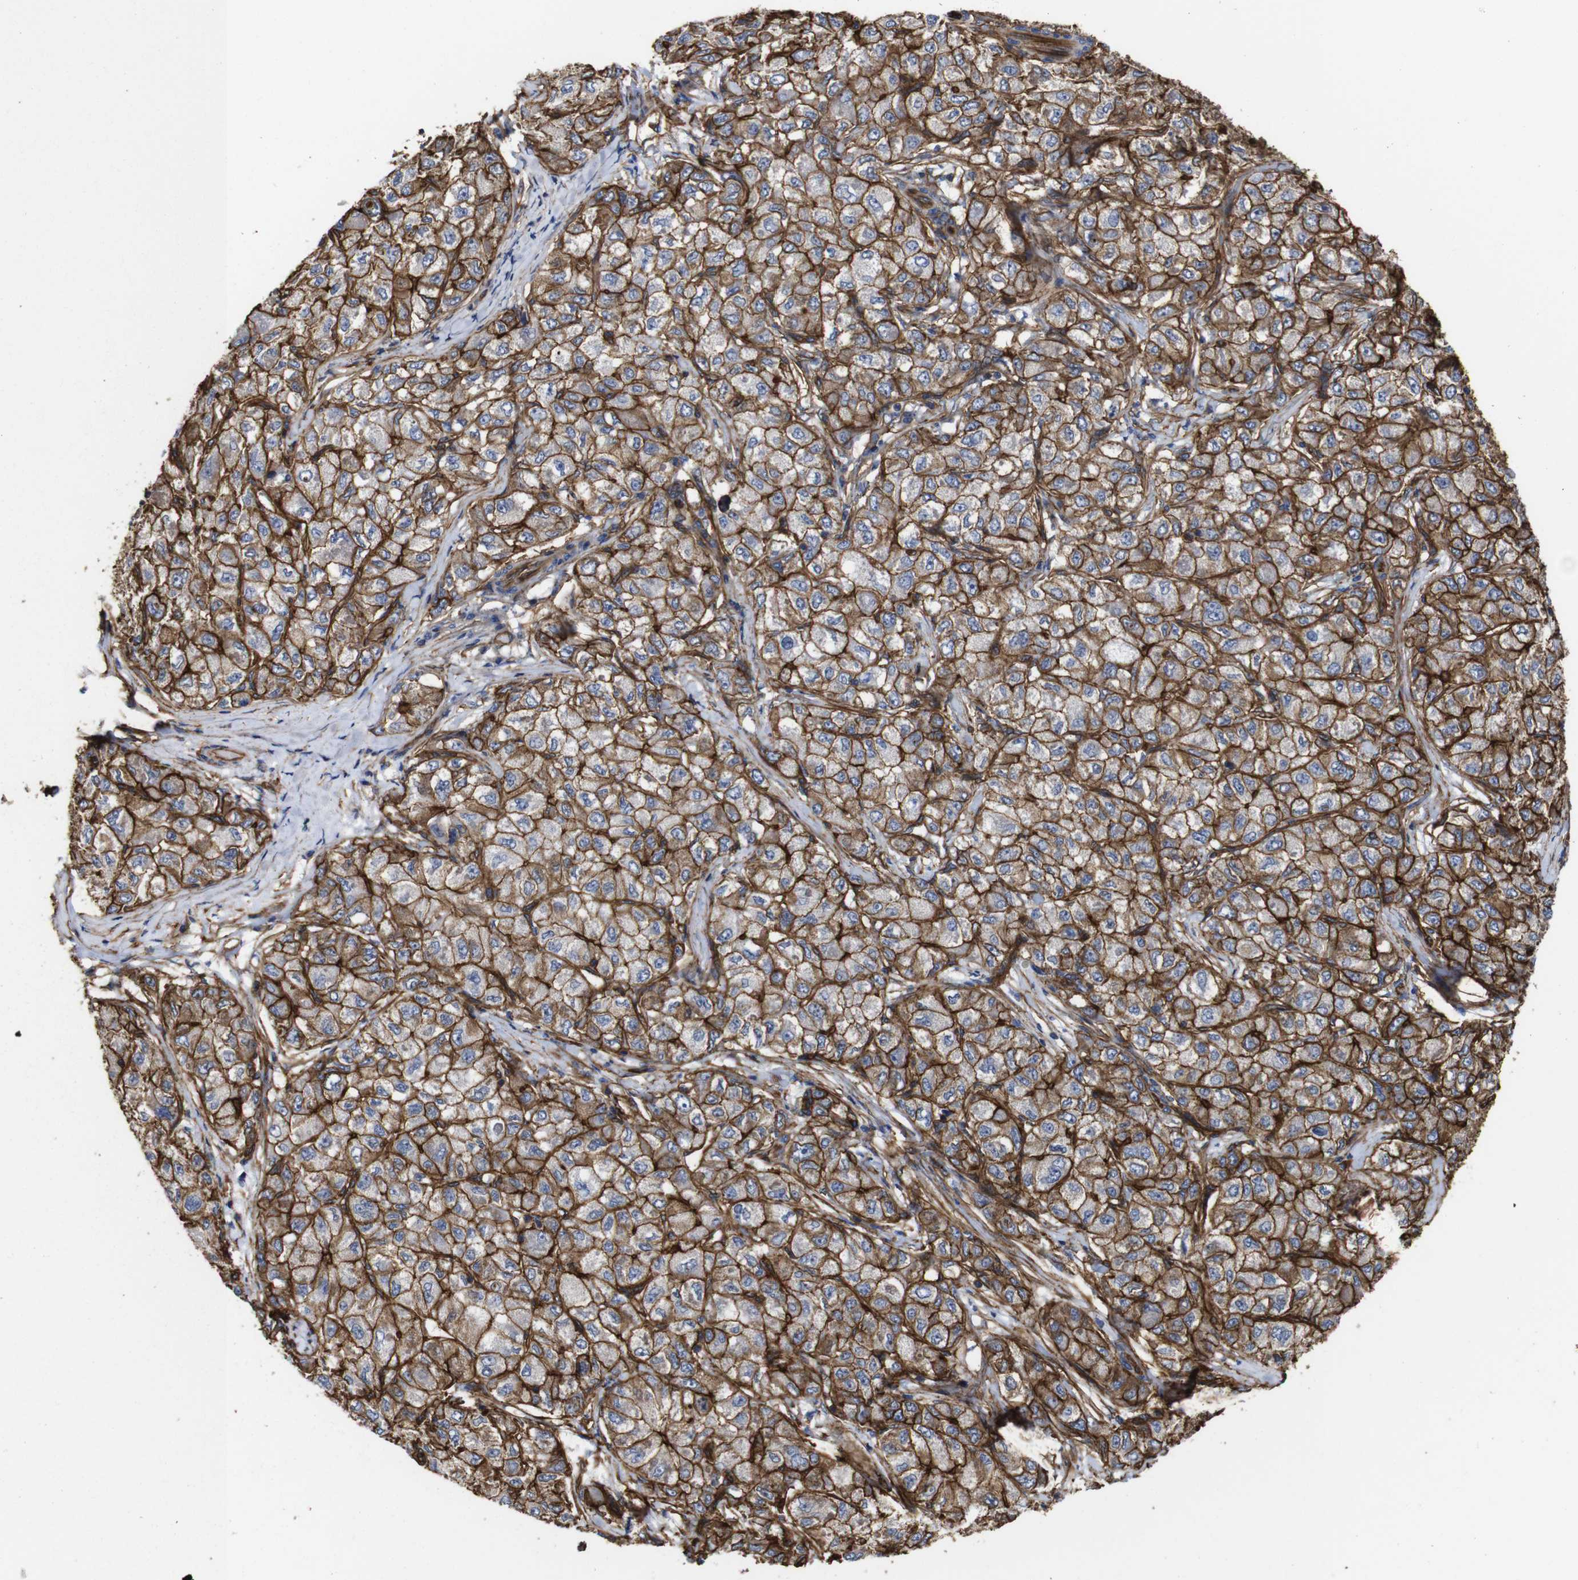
{"staining": {"intensity": "moderate", "quantity": ">75%", "location": "cytoplasmic/membranous"}, "tissue": "liver cancer", "cell_type": "Tumor cells", "image_type": "cancer", "snomed": [{"axis": "morphology", "description": "Carcinoma, Hepatocellular, NOS"}, {"axis": "topography", "description": "Liver"}], "caption": "Tumor cells display medium levels of moderate cytoplasmic/membranous staining in about >75% of cells in liver cancer.", "gene": "SPTBN1", "patient": {"sex": "male", "age": 80}}